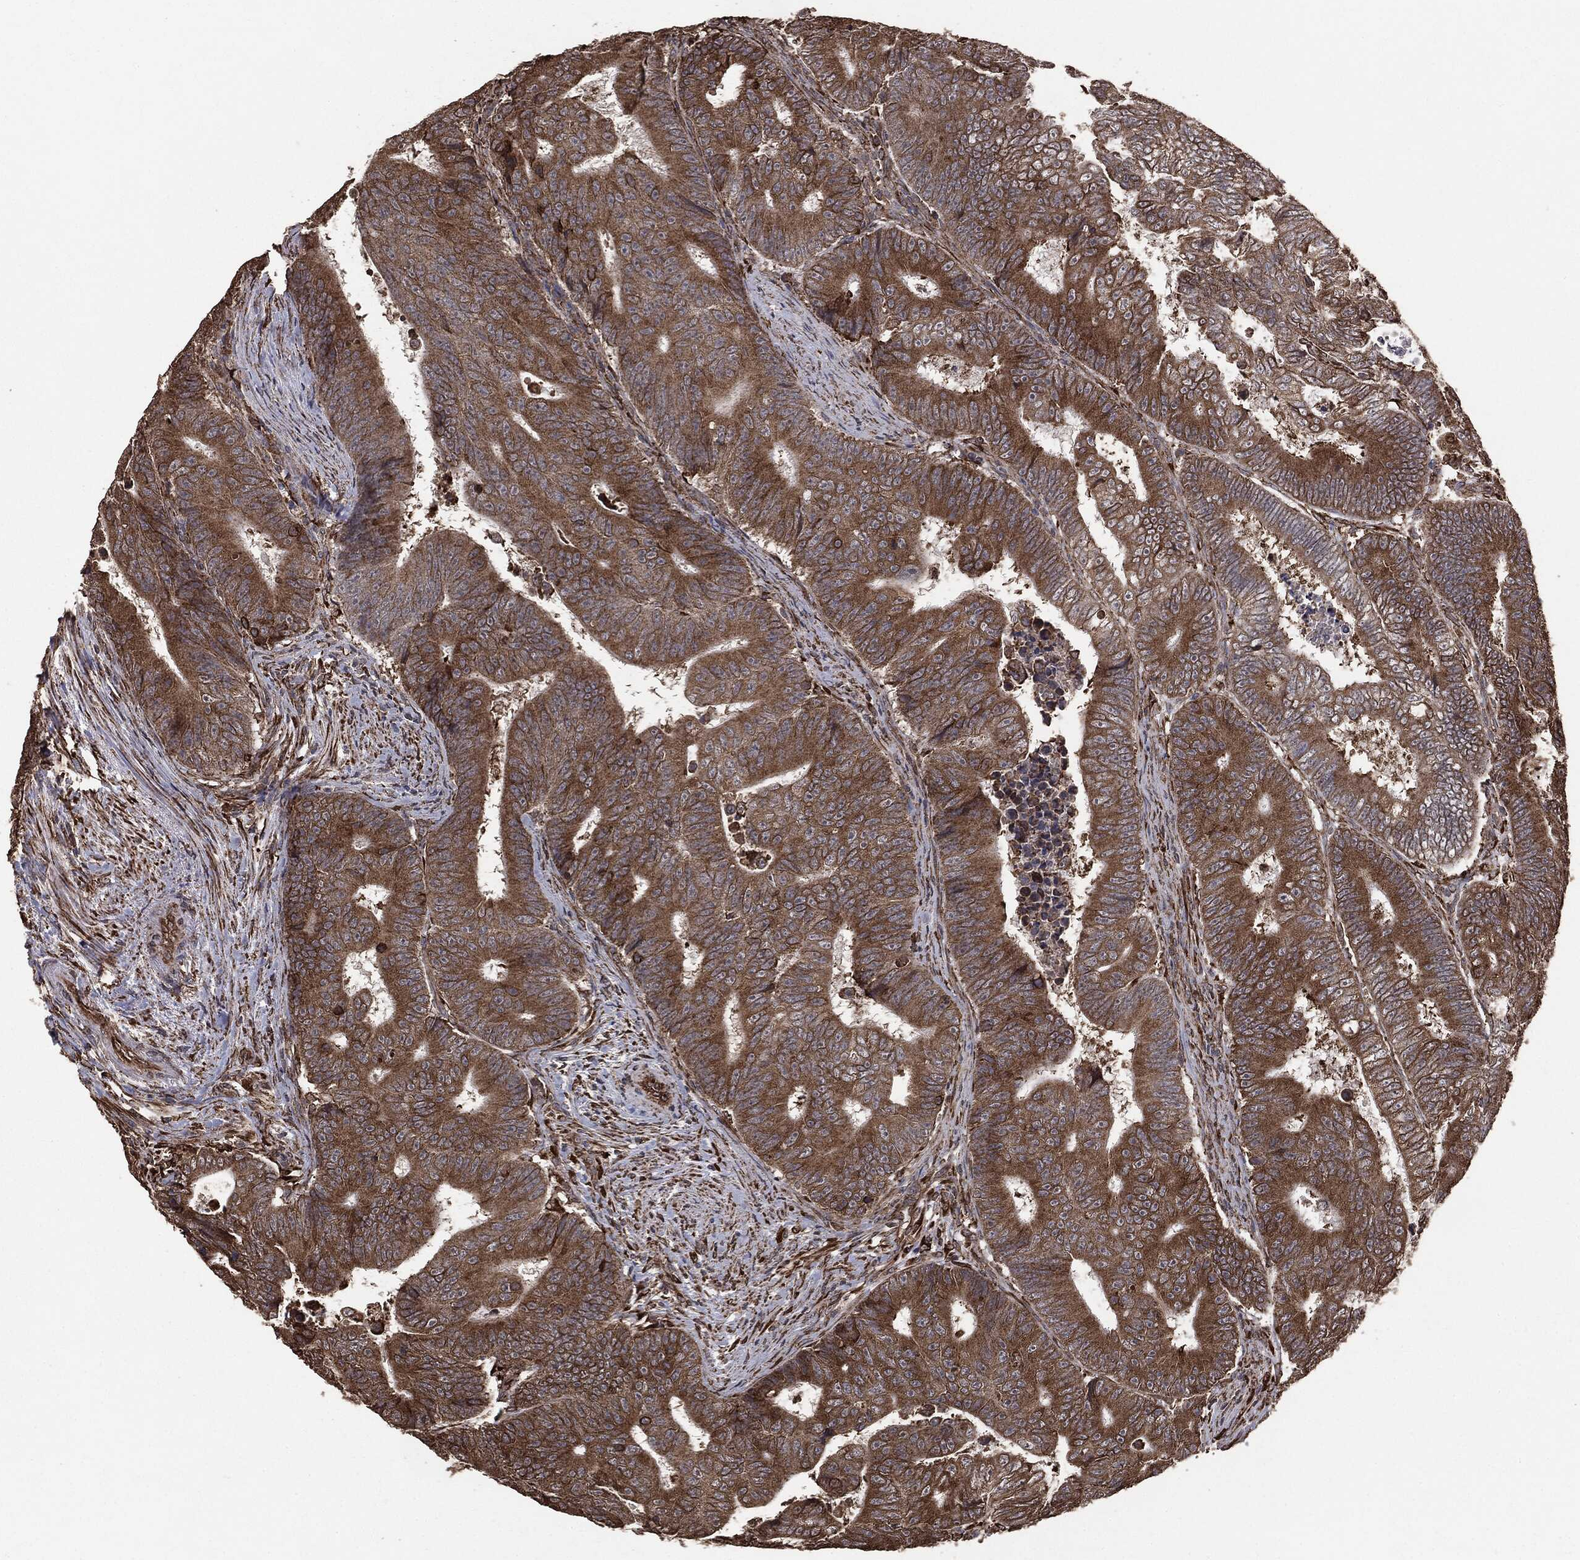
{"staining": {"intensity": "moderate", "quantity": ">75%", "location": "cytoplasmic/membranous"}, "tissue": "colorectal cancer", "cell_type": "Tumor cells", "image_type": "cancer", "snomed": [{"axis": "morphology", "description": "Adenocarcinoma, NOS"}, {"axis": "topography", "description": "Colon"}], "caption": "Colorectal adenocarcinoma stained with immunohistochemistry displays moderate cytoplasmic/membranous positivity in approximately >75% of tumor cells.", "gene": "MTOR", "patient": {"sex": "female", "age": 48}}